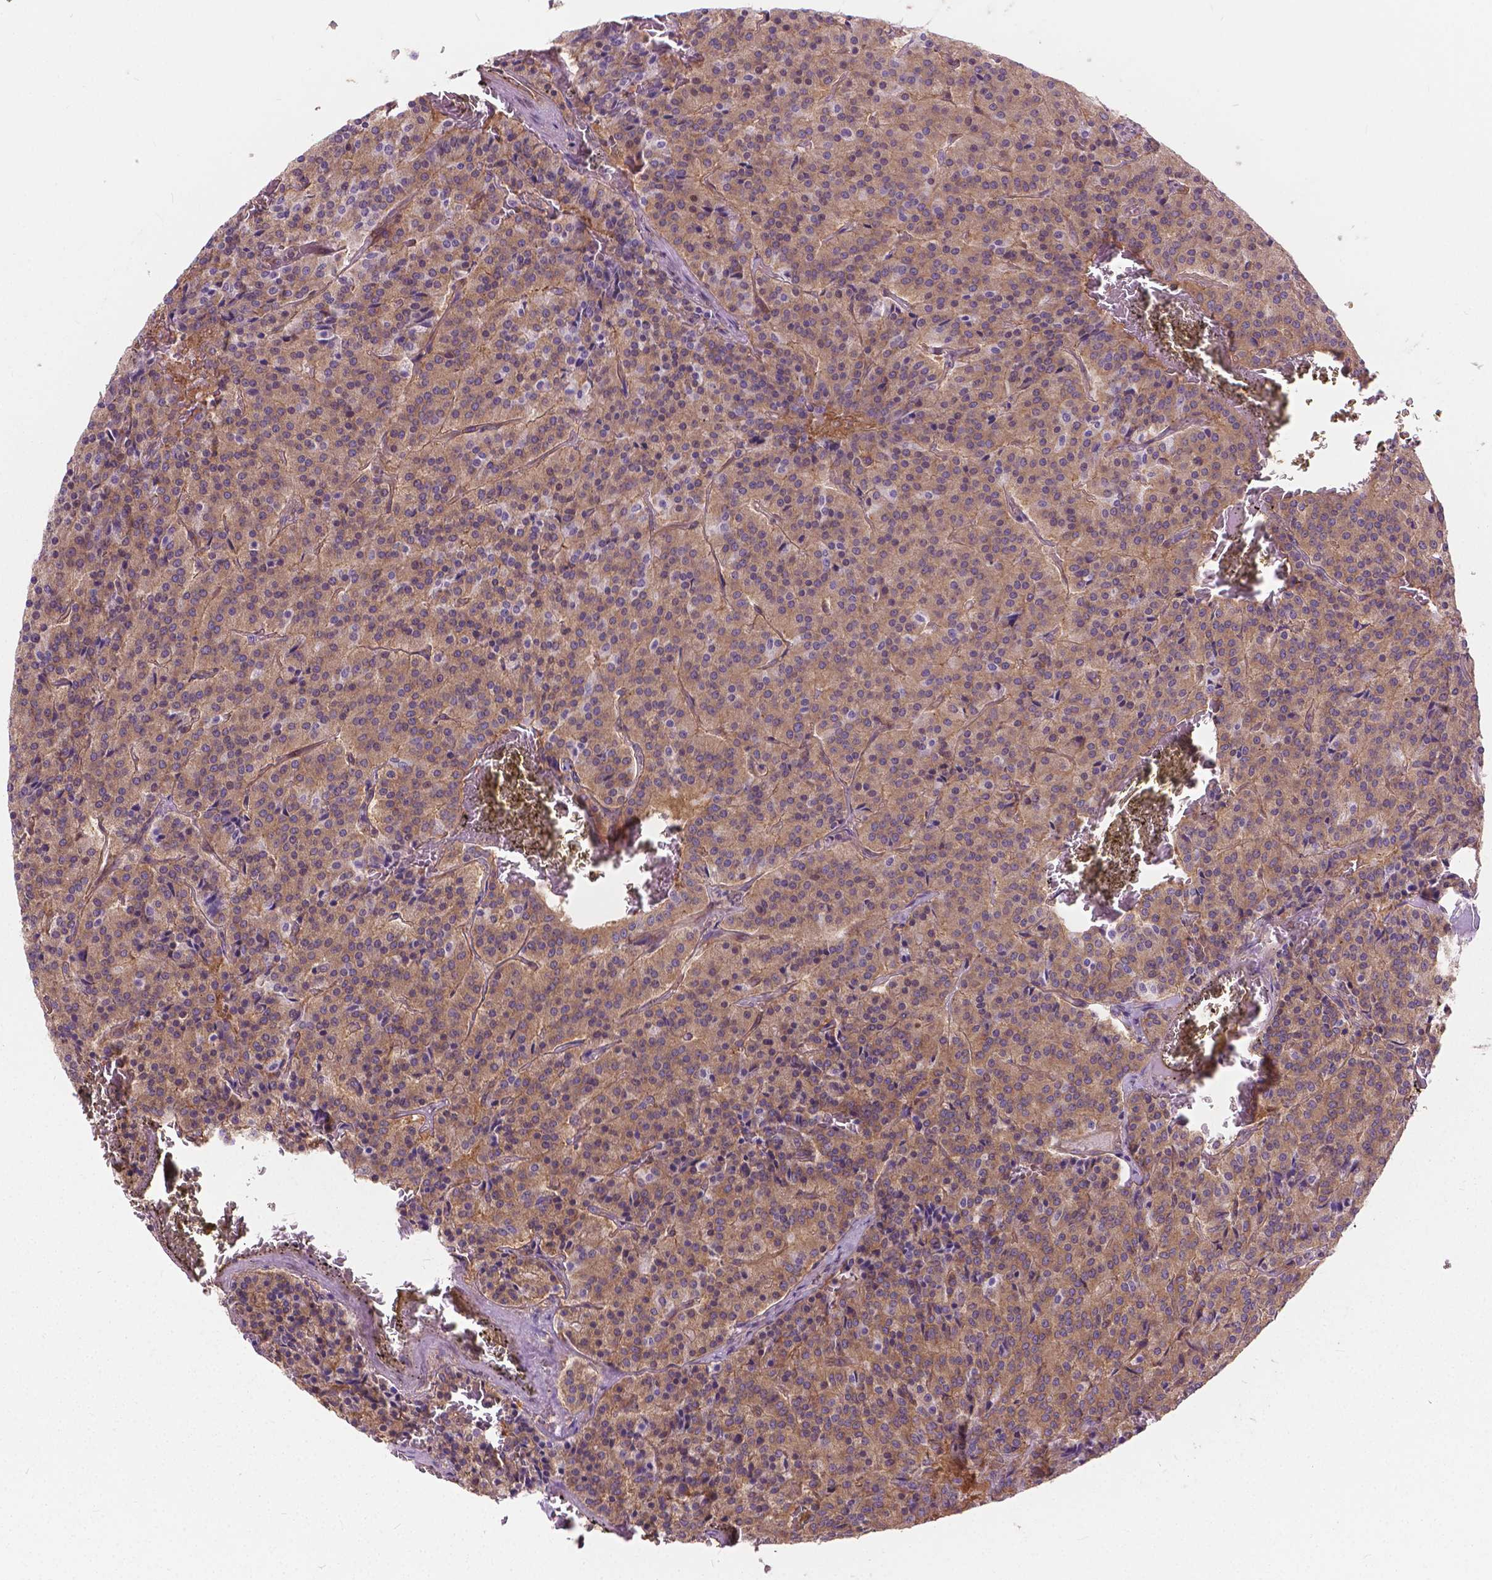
{"staining": {"intensity": "moderate", "quantity": ">75%", "location": "cytoplasmic/membranous"}, "tissue": "carcinoid", "cell_type": "Tumor cells", "image_type": "cancer", "snomed": [{"axis": "morphology", "description": "Carcinoid, malignant, NOS"}, {"axis": "topography", "description": "Lung"}], "caption": "Tumor cells reveal moderate cytoplasmic/membranous expression in about >75% of cells in carcinoid (malignant). Immunohistochemistry (ihc) stains the protein in brown and the nuclei are stained blue.", "gene": "MZT1", "patient": {"sex": "male", "age": 70}}